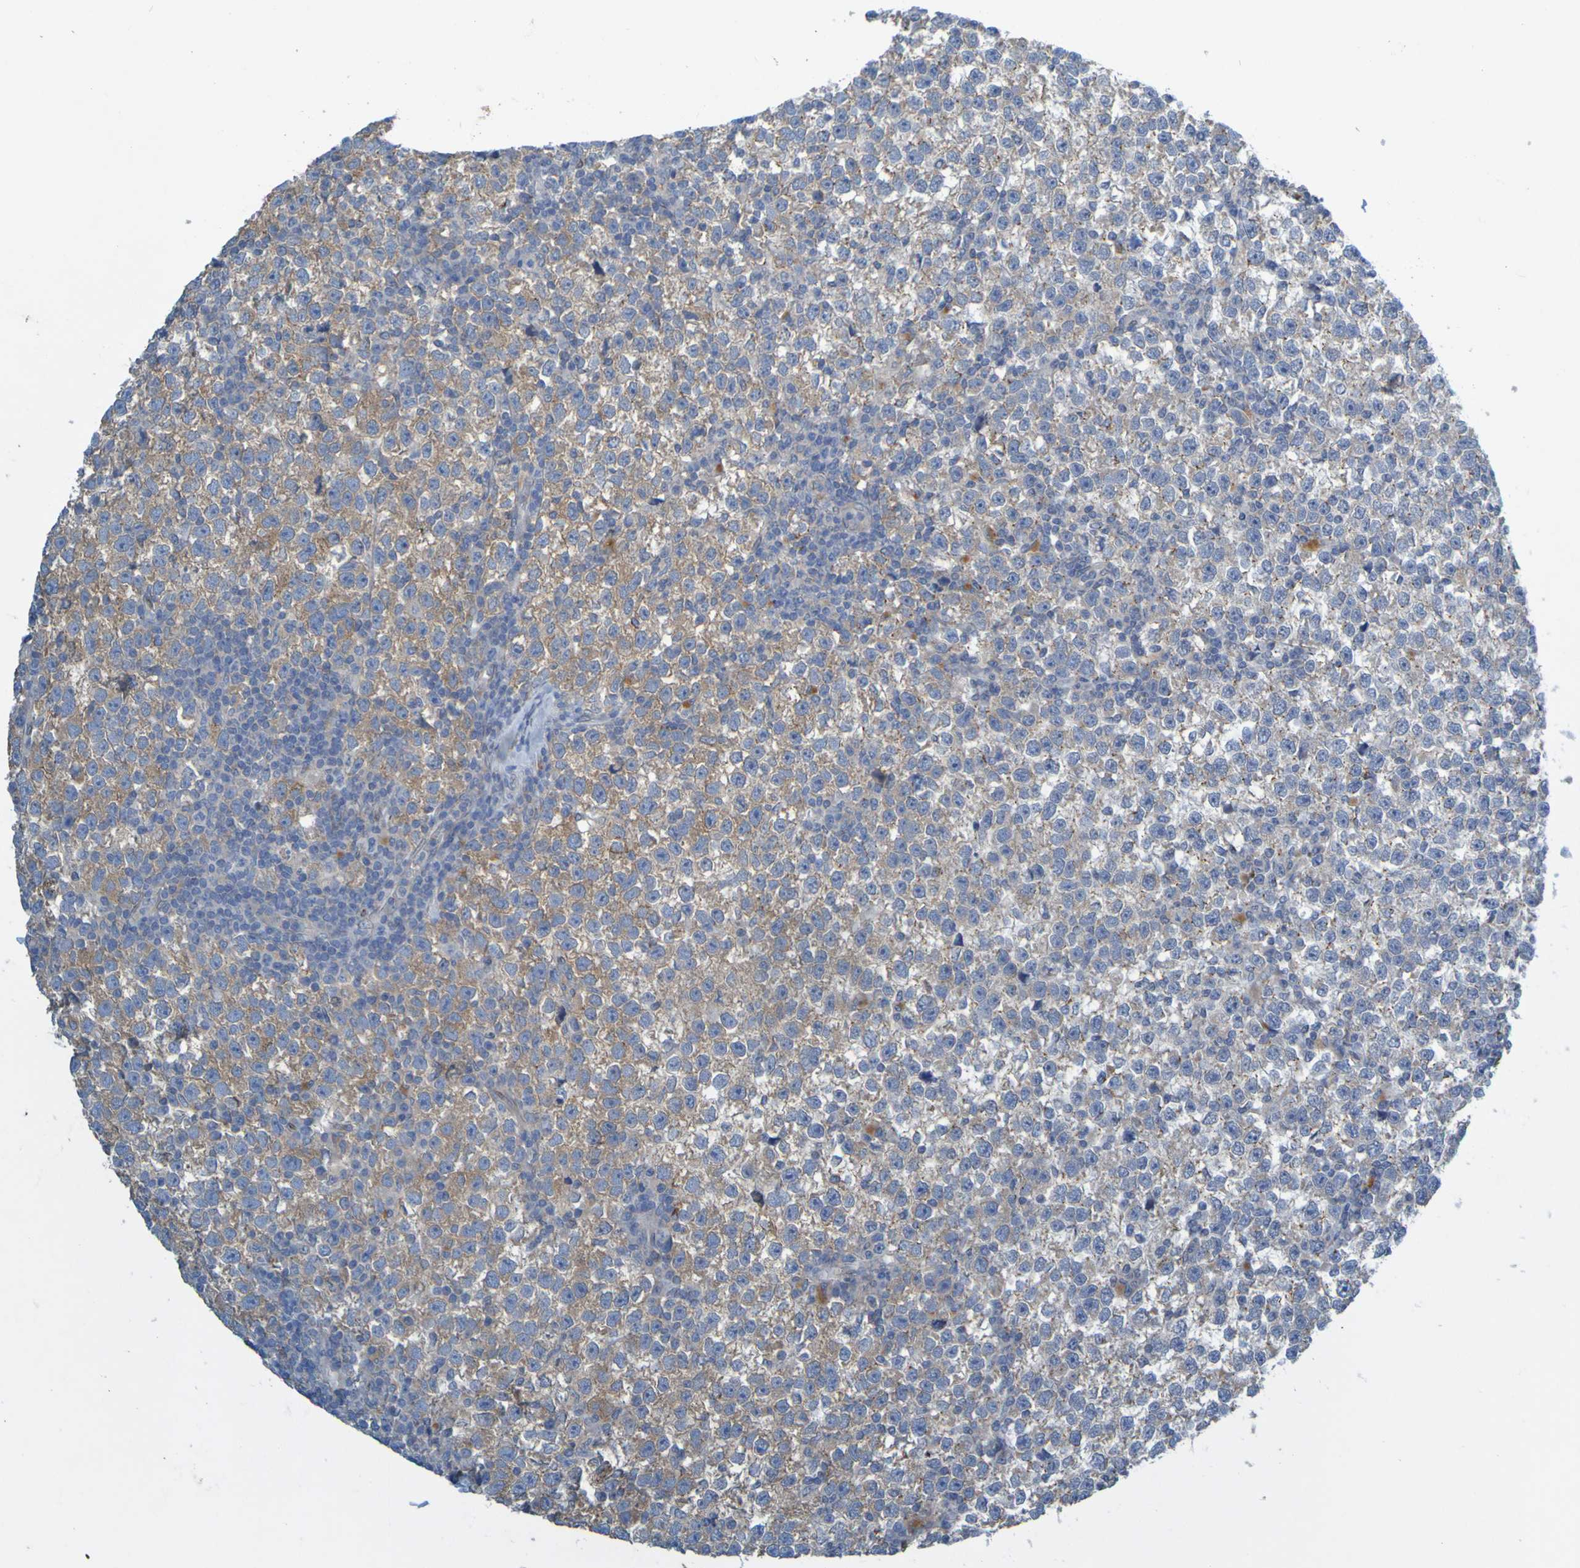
{"staining": {"intensity": "moderate", "quantity": "25%-75%", "location": "cytoplasmic/membranous"}, "tissue": "testis cancer", "cell_type": "Tumor cells", "image_type": "cancer", "snomed": [{"axis": "morphology", "description": "Seminoma, NOS"}, {"axis": "topography", "description": "Testis"}], "caption": "Moderate cytoplasmic/membranous staining is identified in approximately 25%-75% of tumor cells in testis cancer.", "gene": "MAG", "patient": {"sex": "male", "age": 43}}